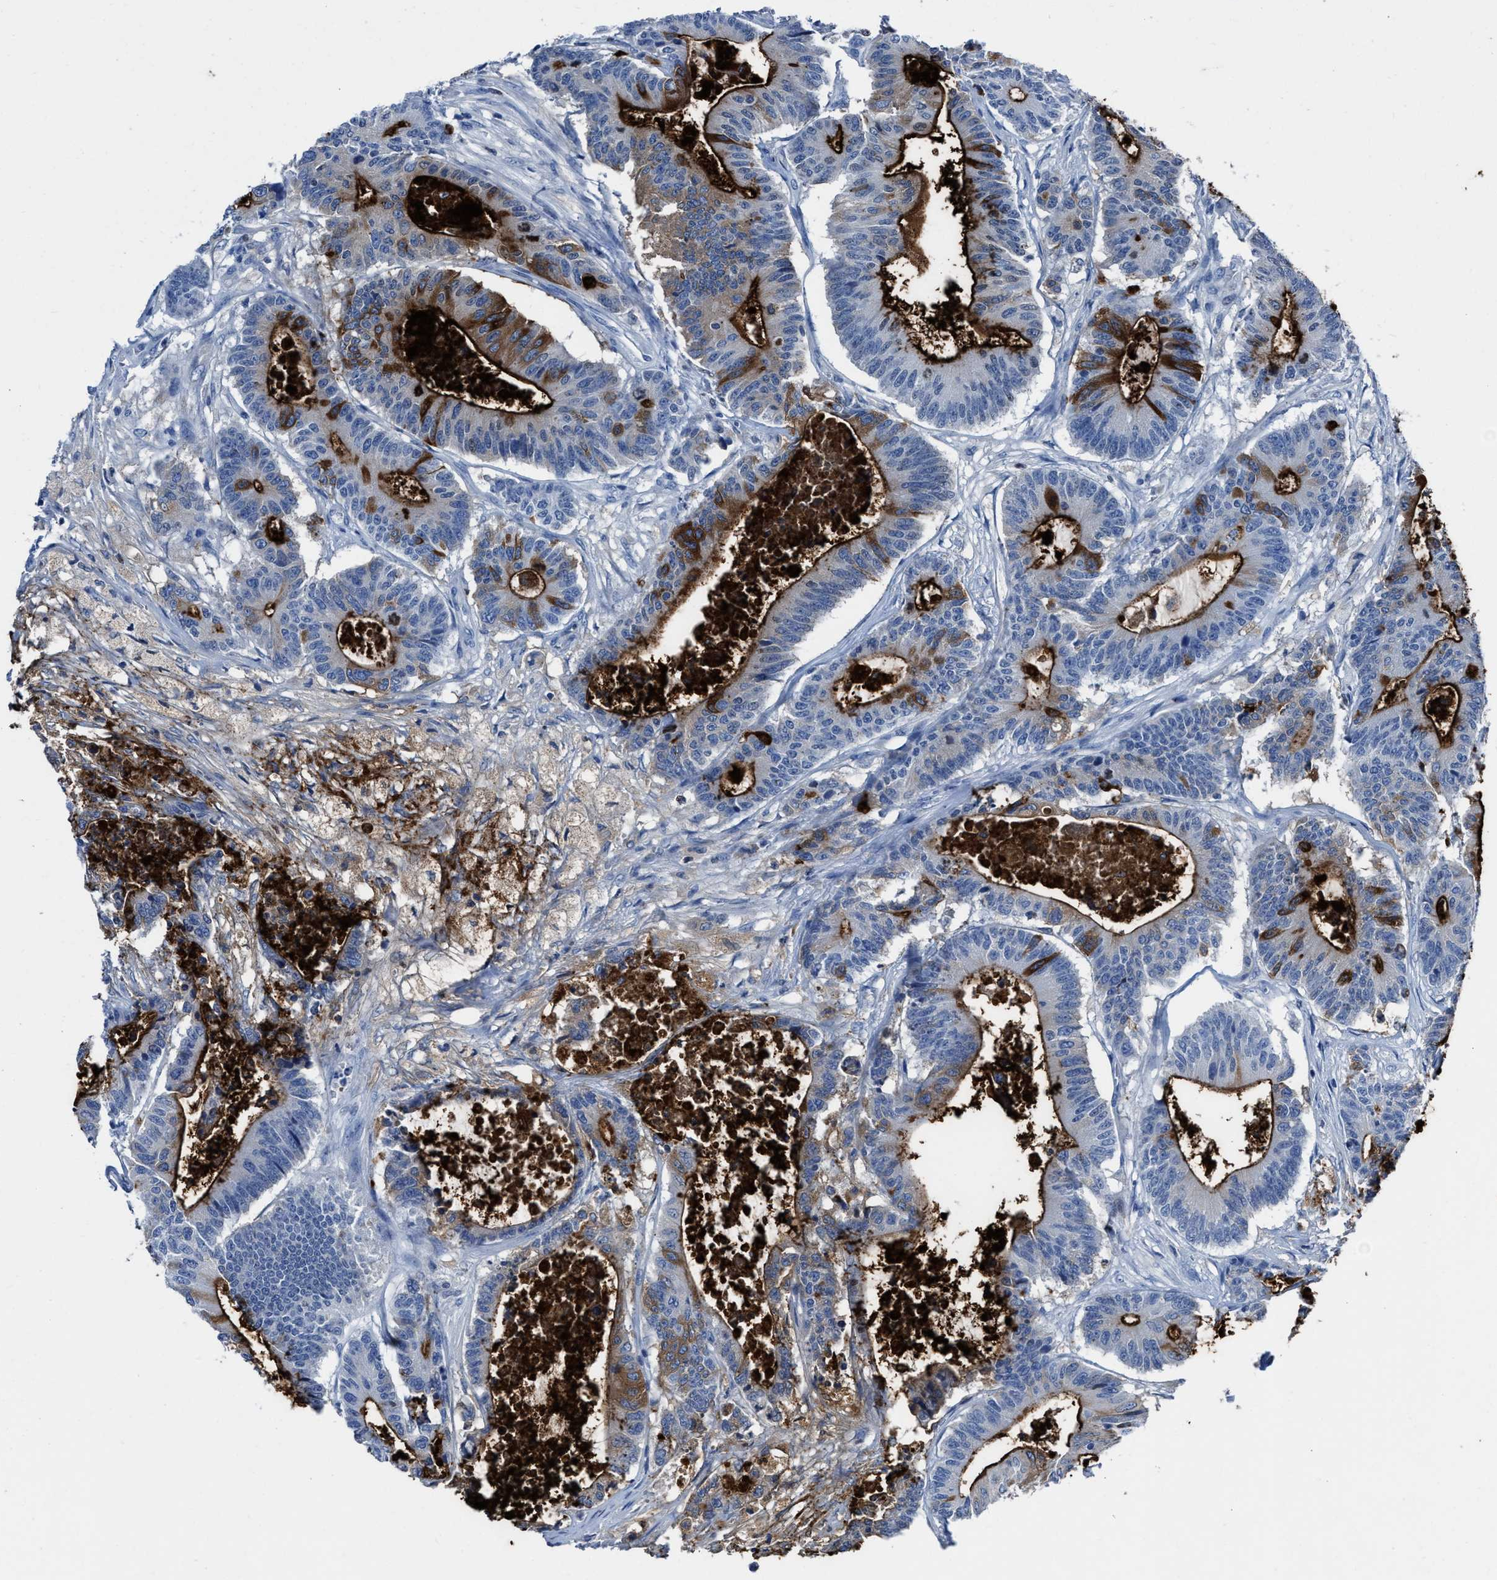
{"staining": {"intensity": "strong", "quantity": "25%-75%", "location": "cytoplasmic/membranous"}, "tissue": "colorectal cancer", "cell_type": "Tumor cells", "image_type": "cancer", "snomed": [{"axis": "morphology", "description": "Adenocarcinoma, NOS"}, {"axis": "topography", "description": "Colon"}], "caption": "Colorectal cancer (adenocarcinoma) tissue reveals strong cytoplasmic/membranous expression in approximately 25%-75% of tumor cells, visualized by immunohistochemistry.", "gene": "CEACAM5", "patient": {"sex": "female", "age": 84}}